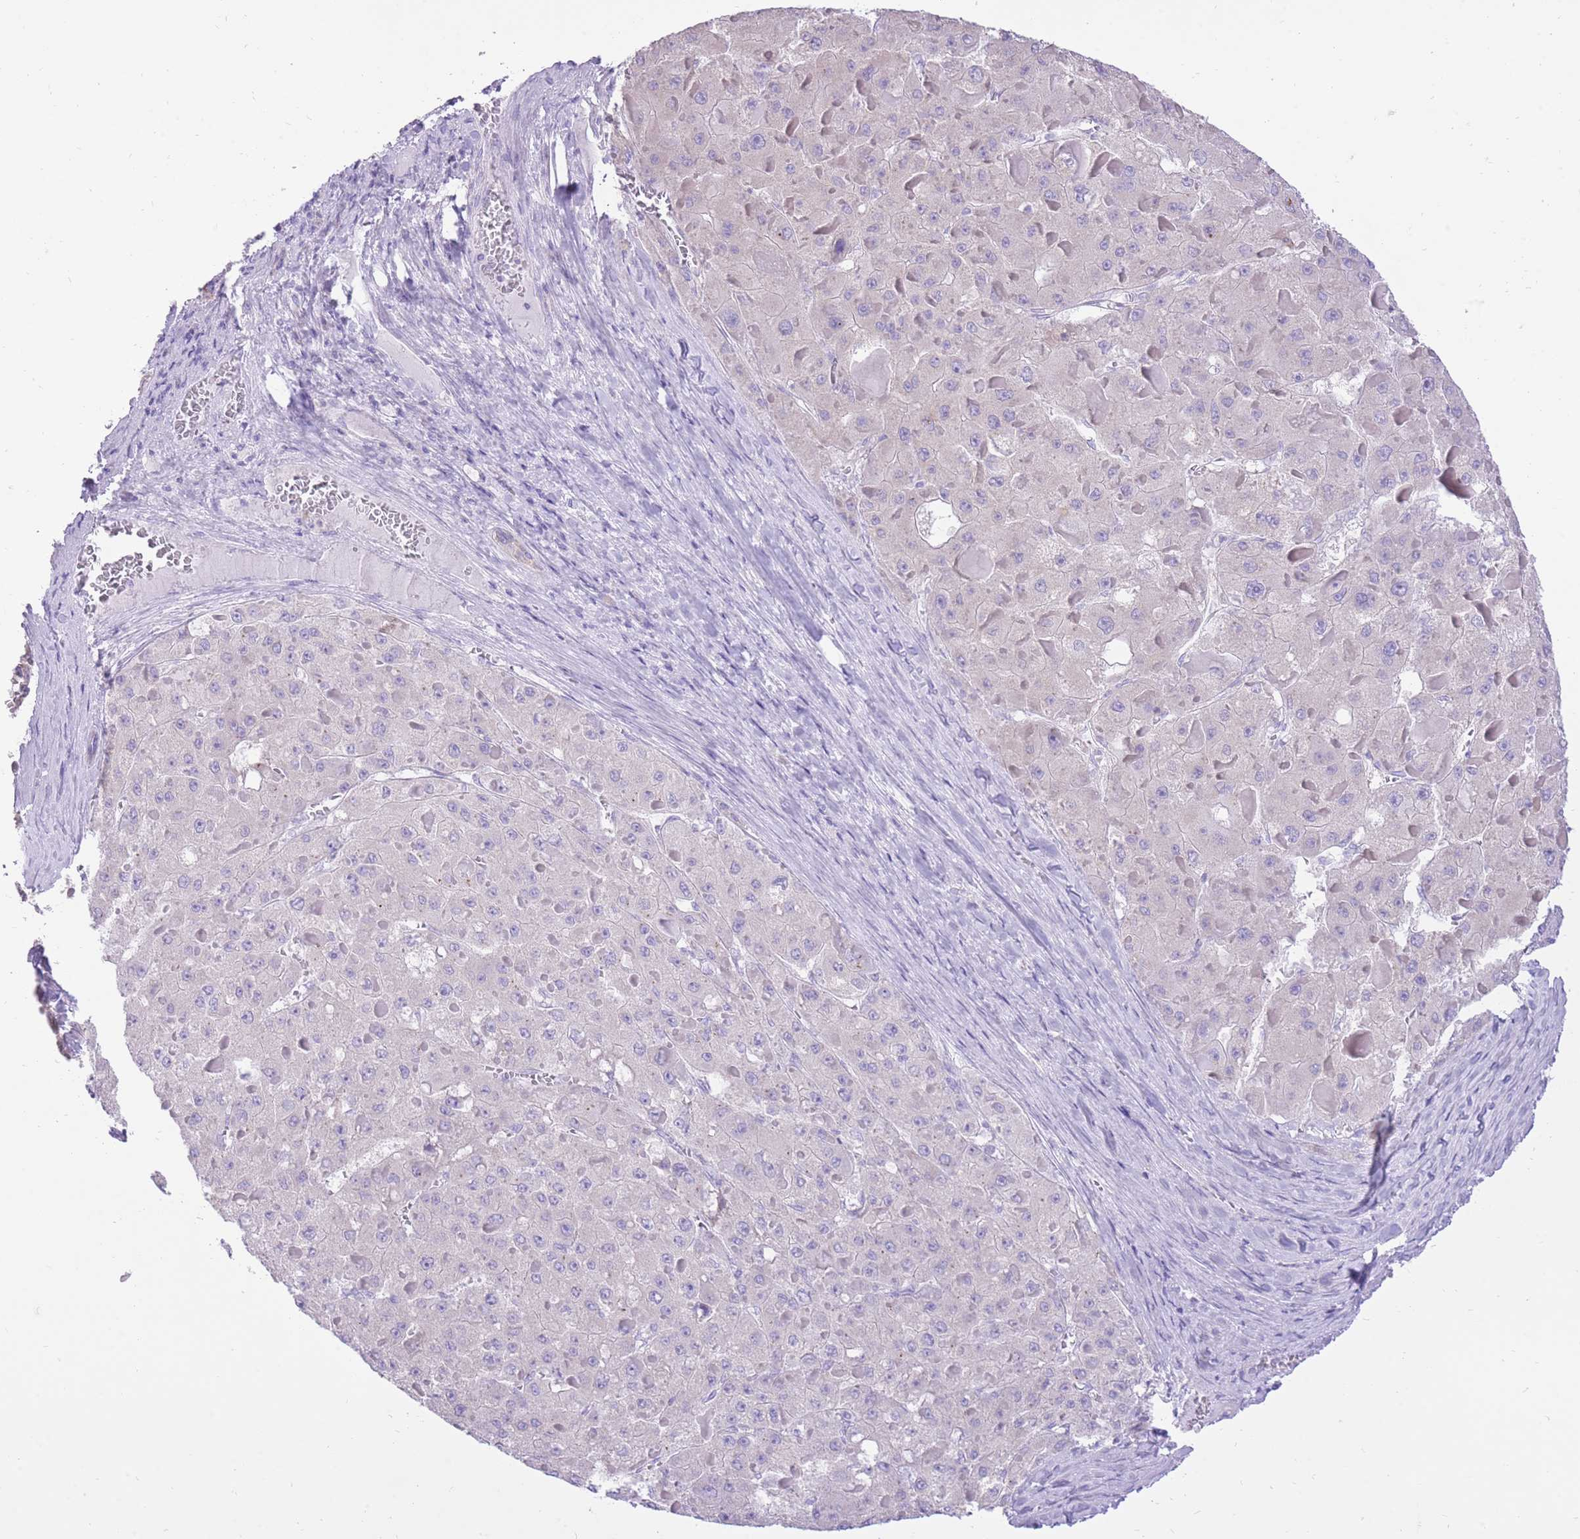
{"staining": {"intensity": "negative", "quantity": "none", "location": "none"}, "tissue": "liver cancer", "cell_type": "Tumor cells", "image_type": "cancer", "snomed": [{"axis": "morphology", "description": "Carcinoma, Hepatocellular, NOS"}, {"axis": "topography", "description": "Liver"}], "caption": "Immunohistochemistry (IHC) of liver cancer (hepatocellular carcinoma) exhibits no staining in tumor cells.", "gene": "SLC4A4", "patient": {"sex": "female", "age": 73}}